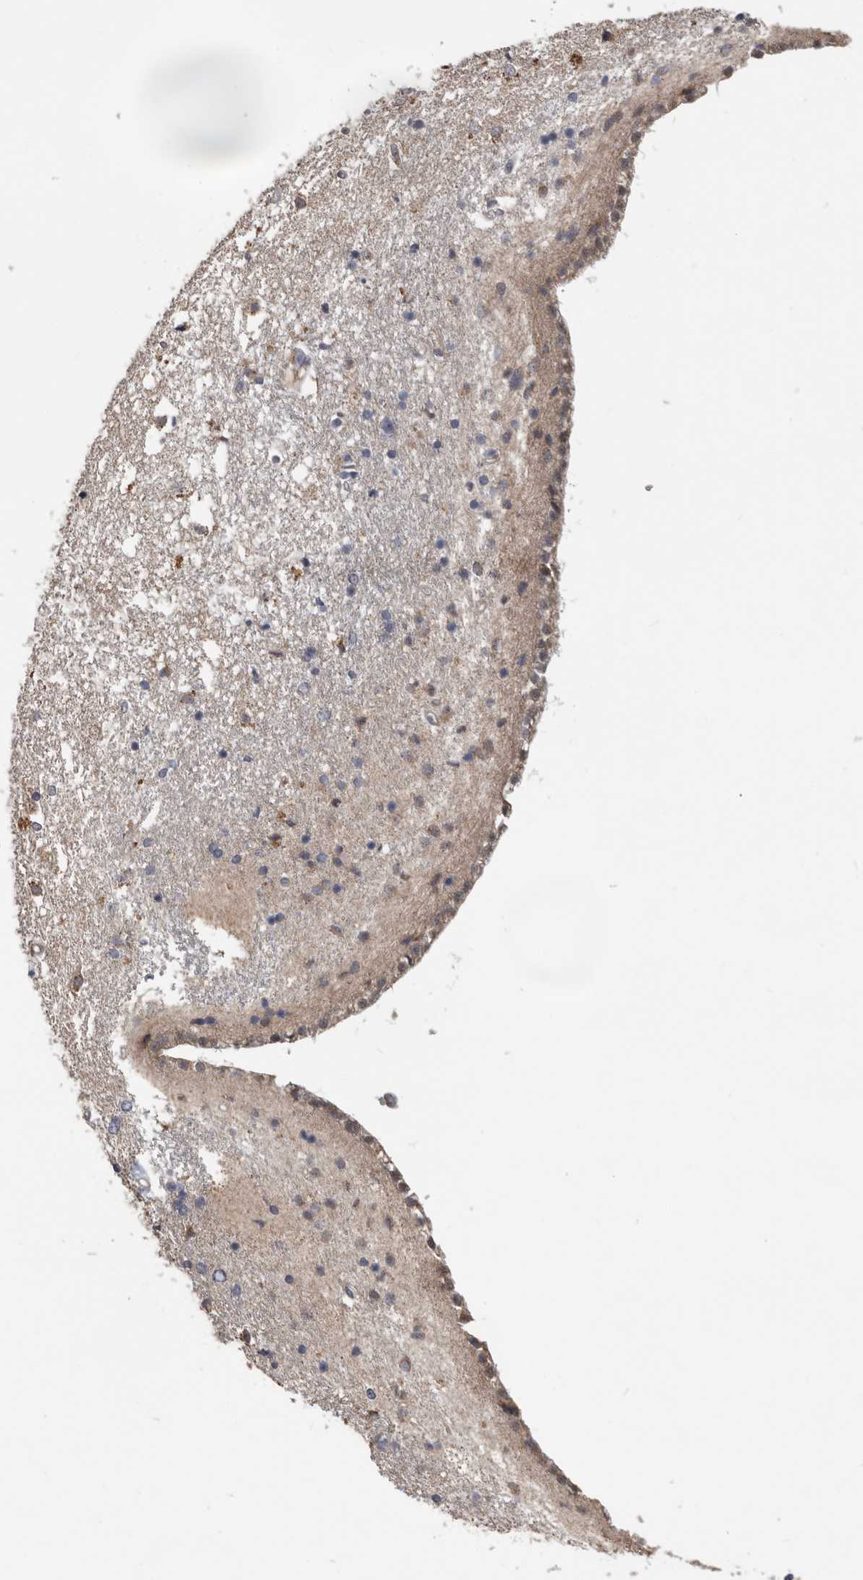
{"staining": {"intensity": "moderate", "quantity": "<25%", "location": "cytoplasmic/membranous"}, "tissue": "caudate", "cell_type": "Glial cells", "image_type": "normal", "snomed": [{"axis": "morphology", "description": "Normal tissue, NOS"}, {"axis": "topography", "description": "Lateral ventricle wall"}], "caption": "Immunohistochemical staining of unremarkable caudate demonstrates <25% levels of moderate cytoplasmic/membranous protein expression in about <25% of glial cells. Immunohistochemistry stains the protein in brown and the nuclei are stained blue.", "gene": "MTF1", "patient": {"sex": "male", "age": 45}}